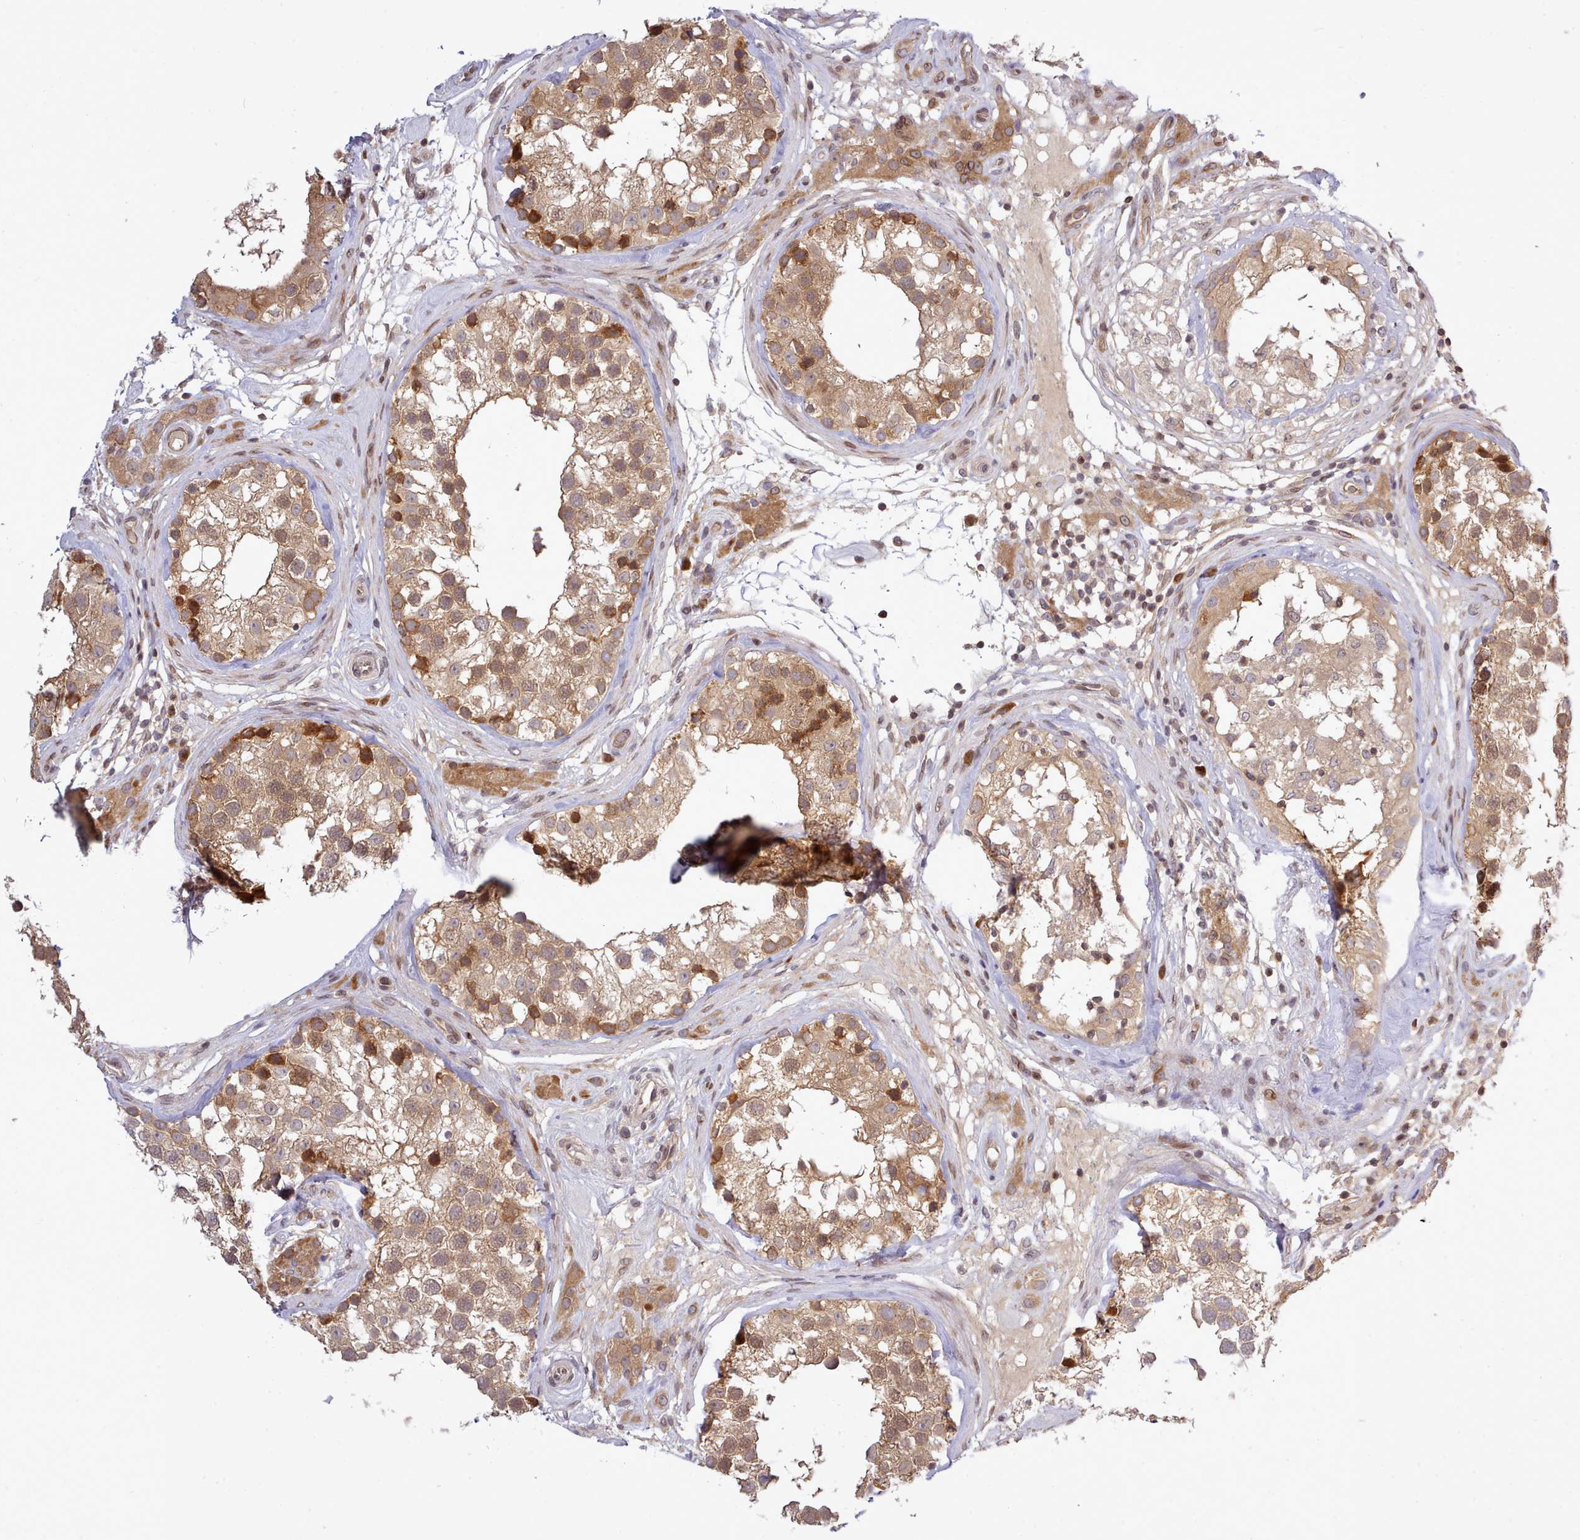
{"staining": {"intensity": "moderate", "quantity": ">75%", "location": "cytoplasmic/membranous,nuclear"}, "tissue": "testis", "cell_type": "Cells in seminiferous ducts", "image_type": "normal", "snomed": [{"axis": "morphology", "description": "Normal tissue, NOS"}, {"axis": "topography", "description": "Testis"}], "caption": "The immunohistochemical stain labels moderate cytoplasmic/membranous,nuclear positivity in cells in seminiferous ducts of normal testis.", "gene": "UBE2G1", "patient": {"sex": "male", "age": 46}}